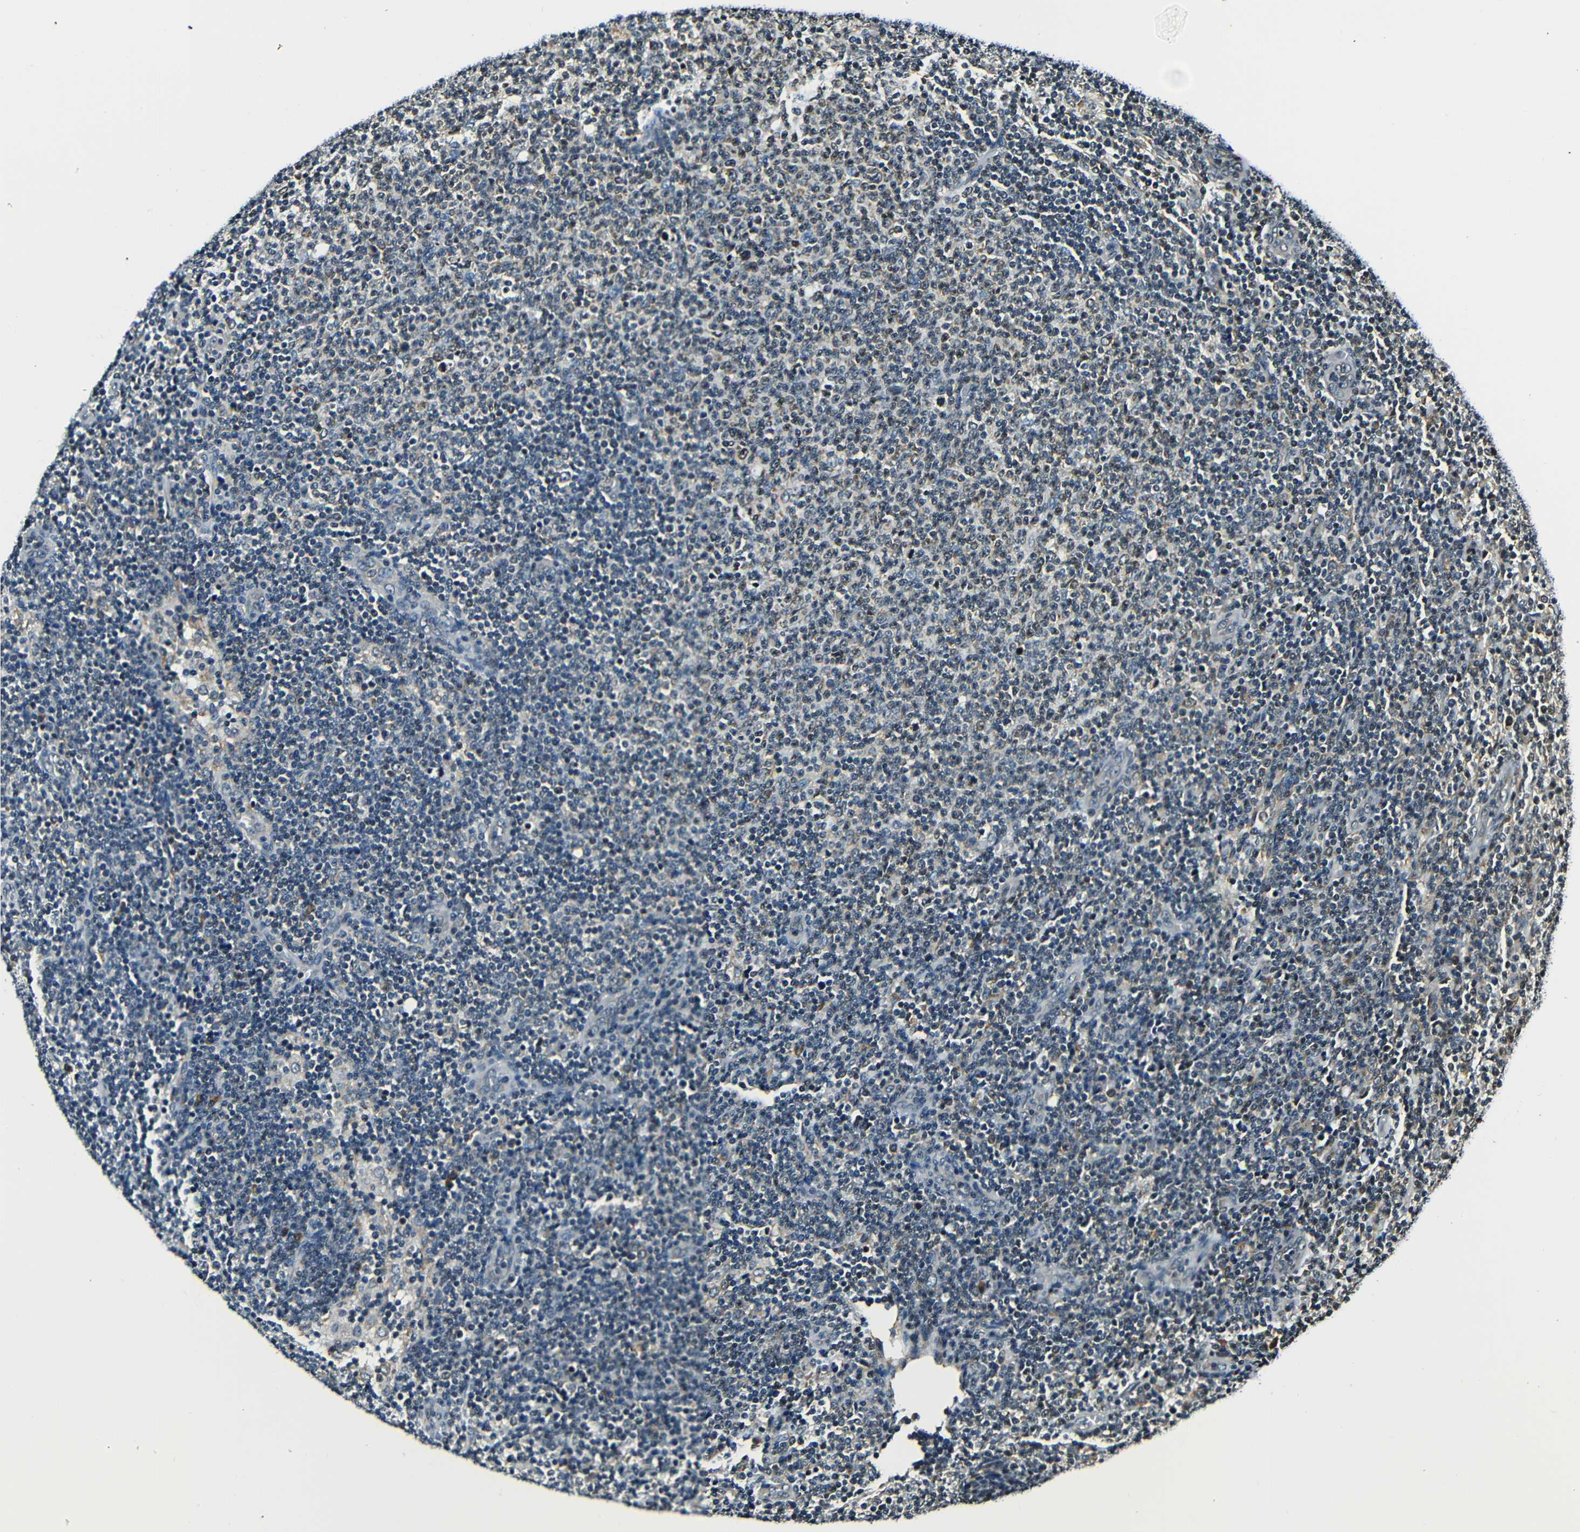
{"staining": {"intensity": "negative", "quantity": "none", "location": "none"}, "tissue": "lymphoma", "cell_type": "Tumor cells", "image_type": "cancer", "snomed": [{"axis": "morphology", "description": "Malignant lymphoma, non-Hodgkin's type, Low grade"}, {"axis": "topography", "description": "Lymph node"}], "caption": "This is an IHC histopathology image of human malignant lymphoma, non-Hodgkin's type (low-grade). There is no expression in tumor cells.", "gene": "NCBP3", "patient": {"sex": "male", "age": 66}}